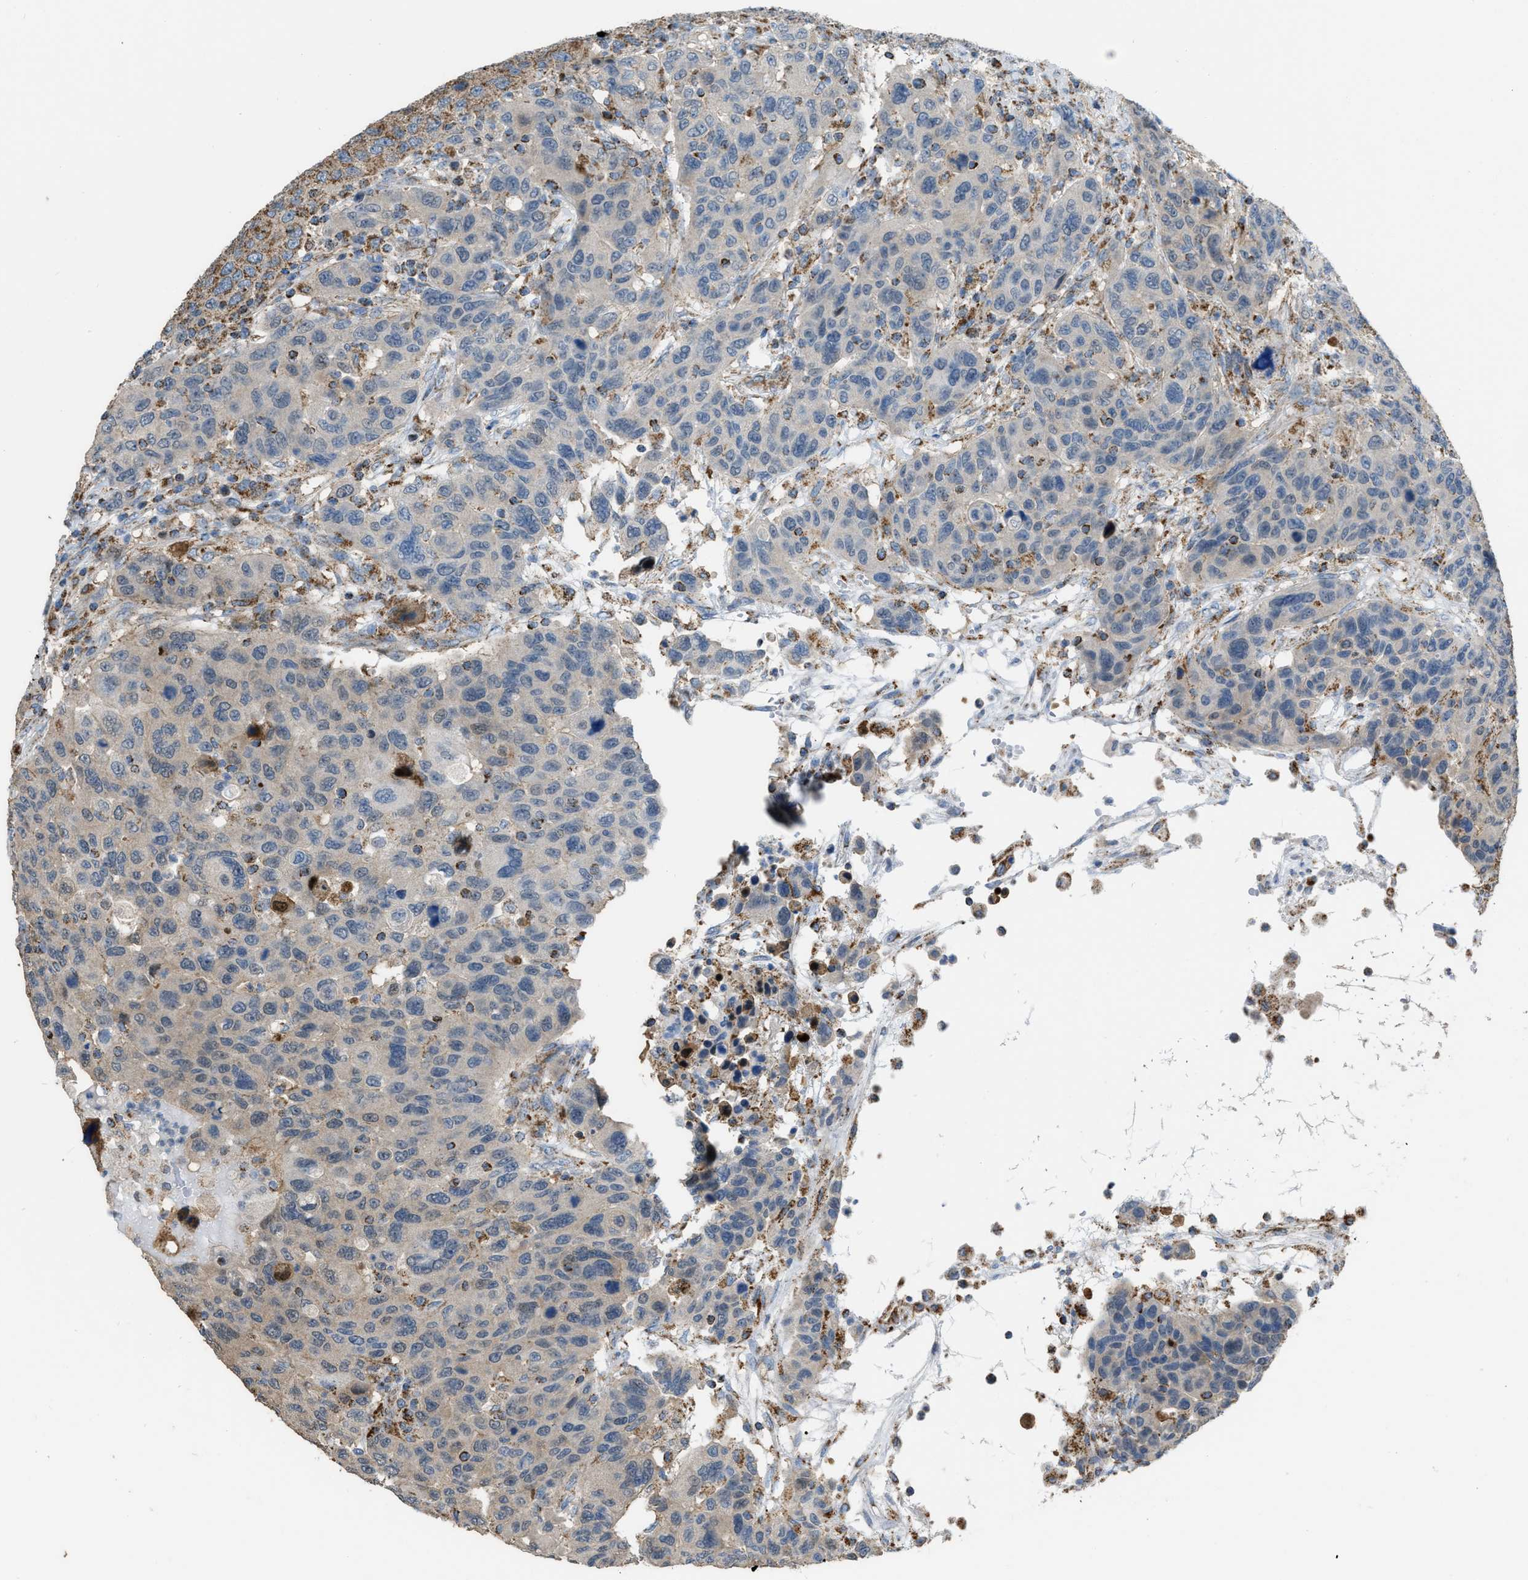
{"staining": {"intensity": "weak", "quantity": ">75%", "location": "cytoplasmic/membranous"}, "tissue": "breast cancer", "cell_type": "Tumor cells", "image_type": "cancer", "snomed": [{"axis": "morphology", "description": "Duct carcinoma"}, {"axis": "topography", "description": "Breast"}], "caption": "High-magnification brightfield microscopy of breast cancer stained with DAB (brown) and counterstained with hematoxylin (blue). tumor cells exhibit weak cytoplasmic/membranous positivity is identified in approximately>75% of cells.", "gene": "ETFB", "patient": {"sex": "female", "age": 37}}